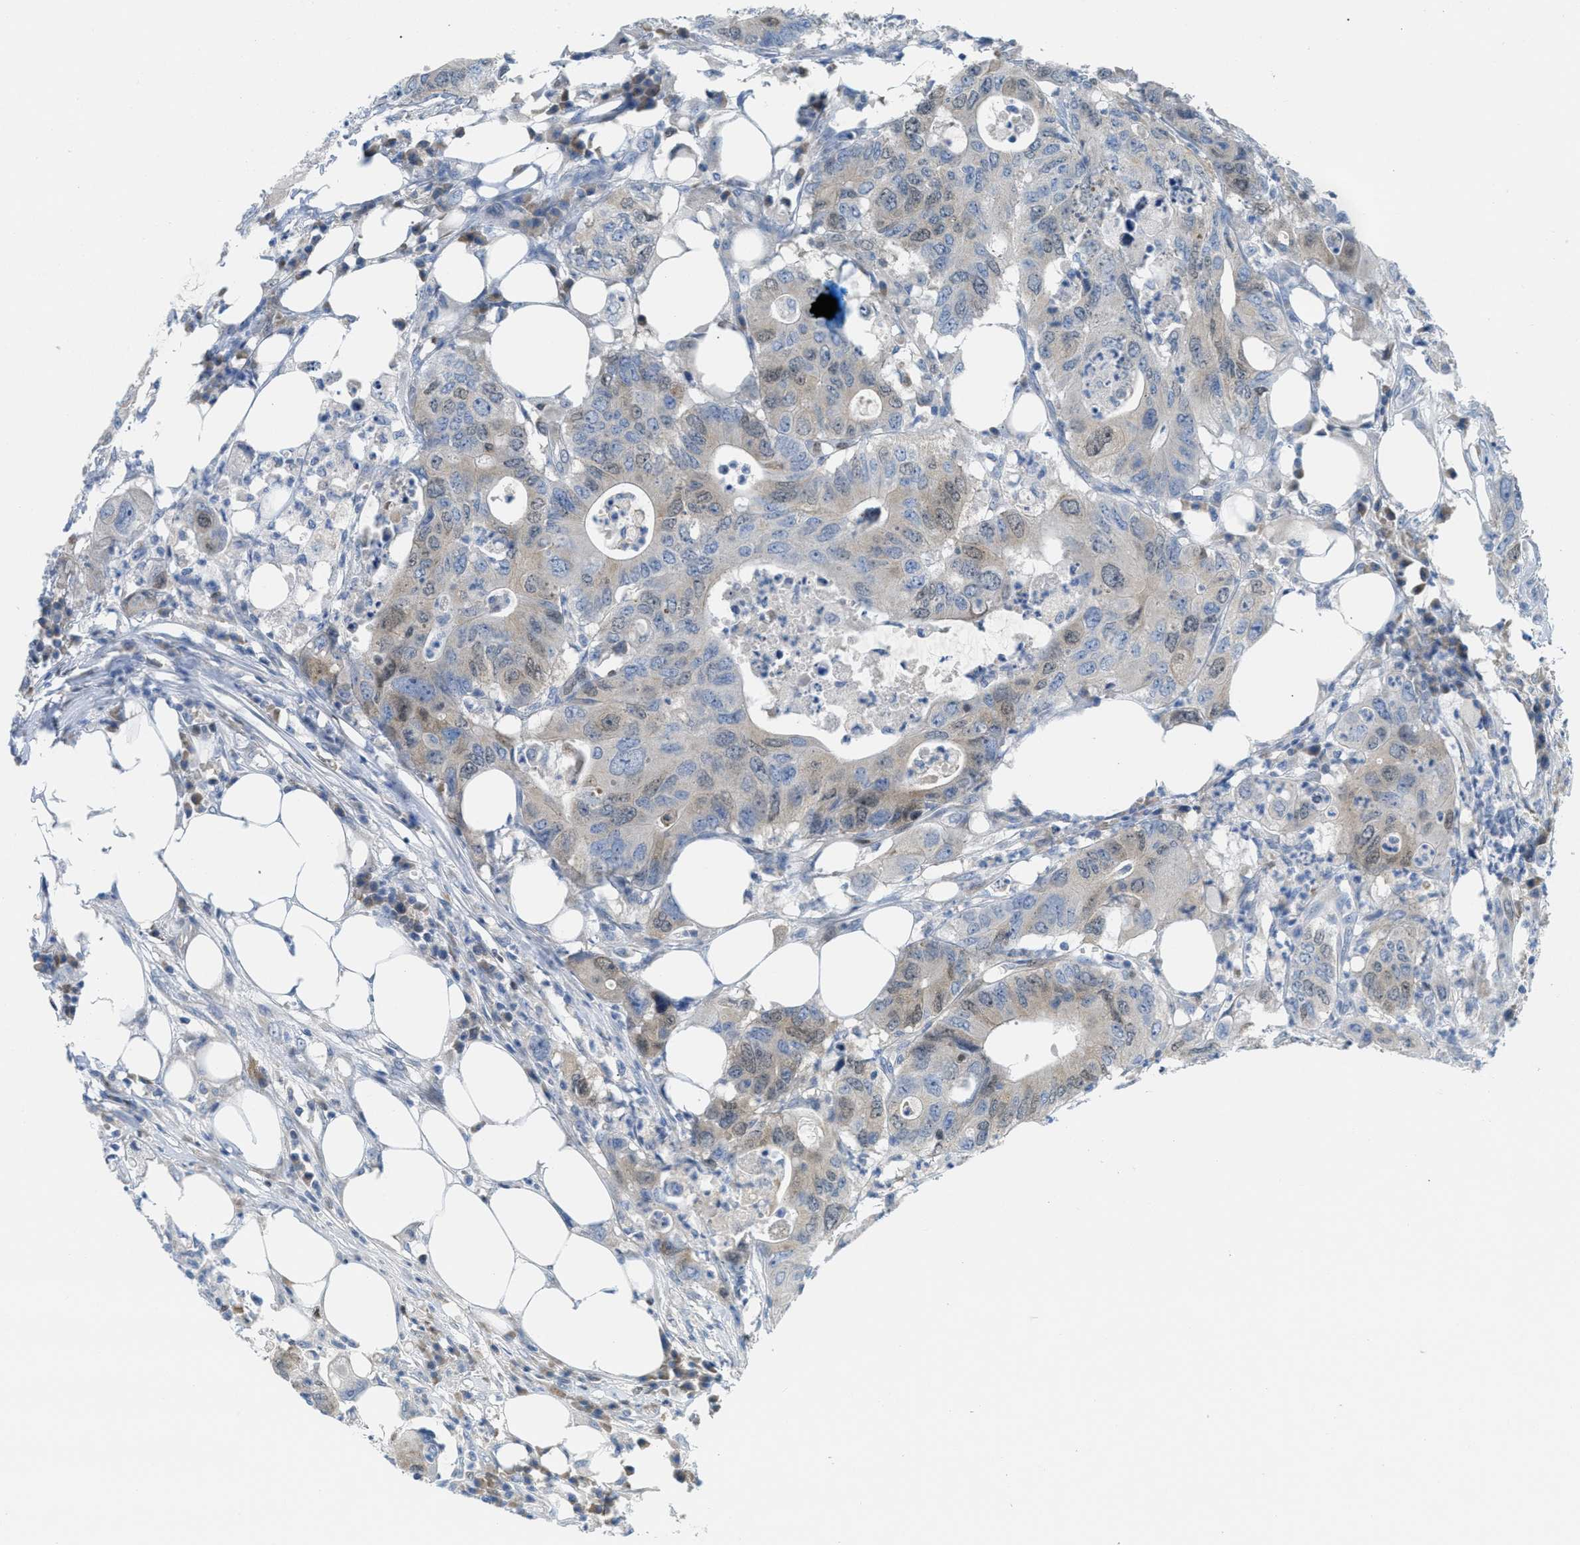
{"staining": {"intensity": "weak", "quantity": ">75%", "location": "cytoplasmic/membranous,nuclear"}, "tissue": "colorectal cancer", "cell_type": "Tumor cells", "image_type": "cancer", "snomed": [{"axis": "morphology", "description": "Adenocarcinoma, NOS"}, {"axis": "topography", "description": "Colon"}], "caption": "Protein staining by IHC demonstrates weak cytoplasmic/membranous and nuclear positivity in approximately >75% of tumor cells in colorectal adenocarcinoma.", "gene": "ORC6", "patient": {"sex": "male", "age": 71}}